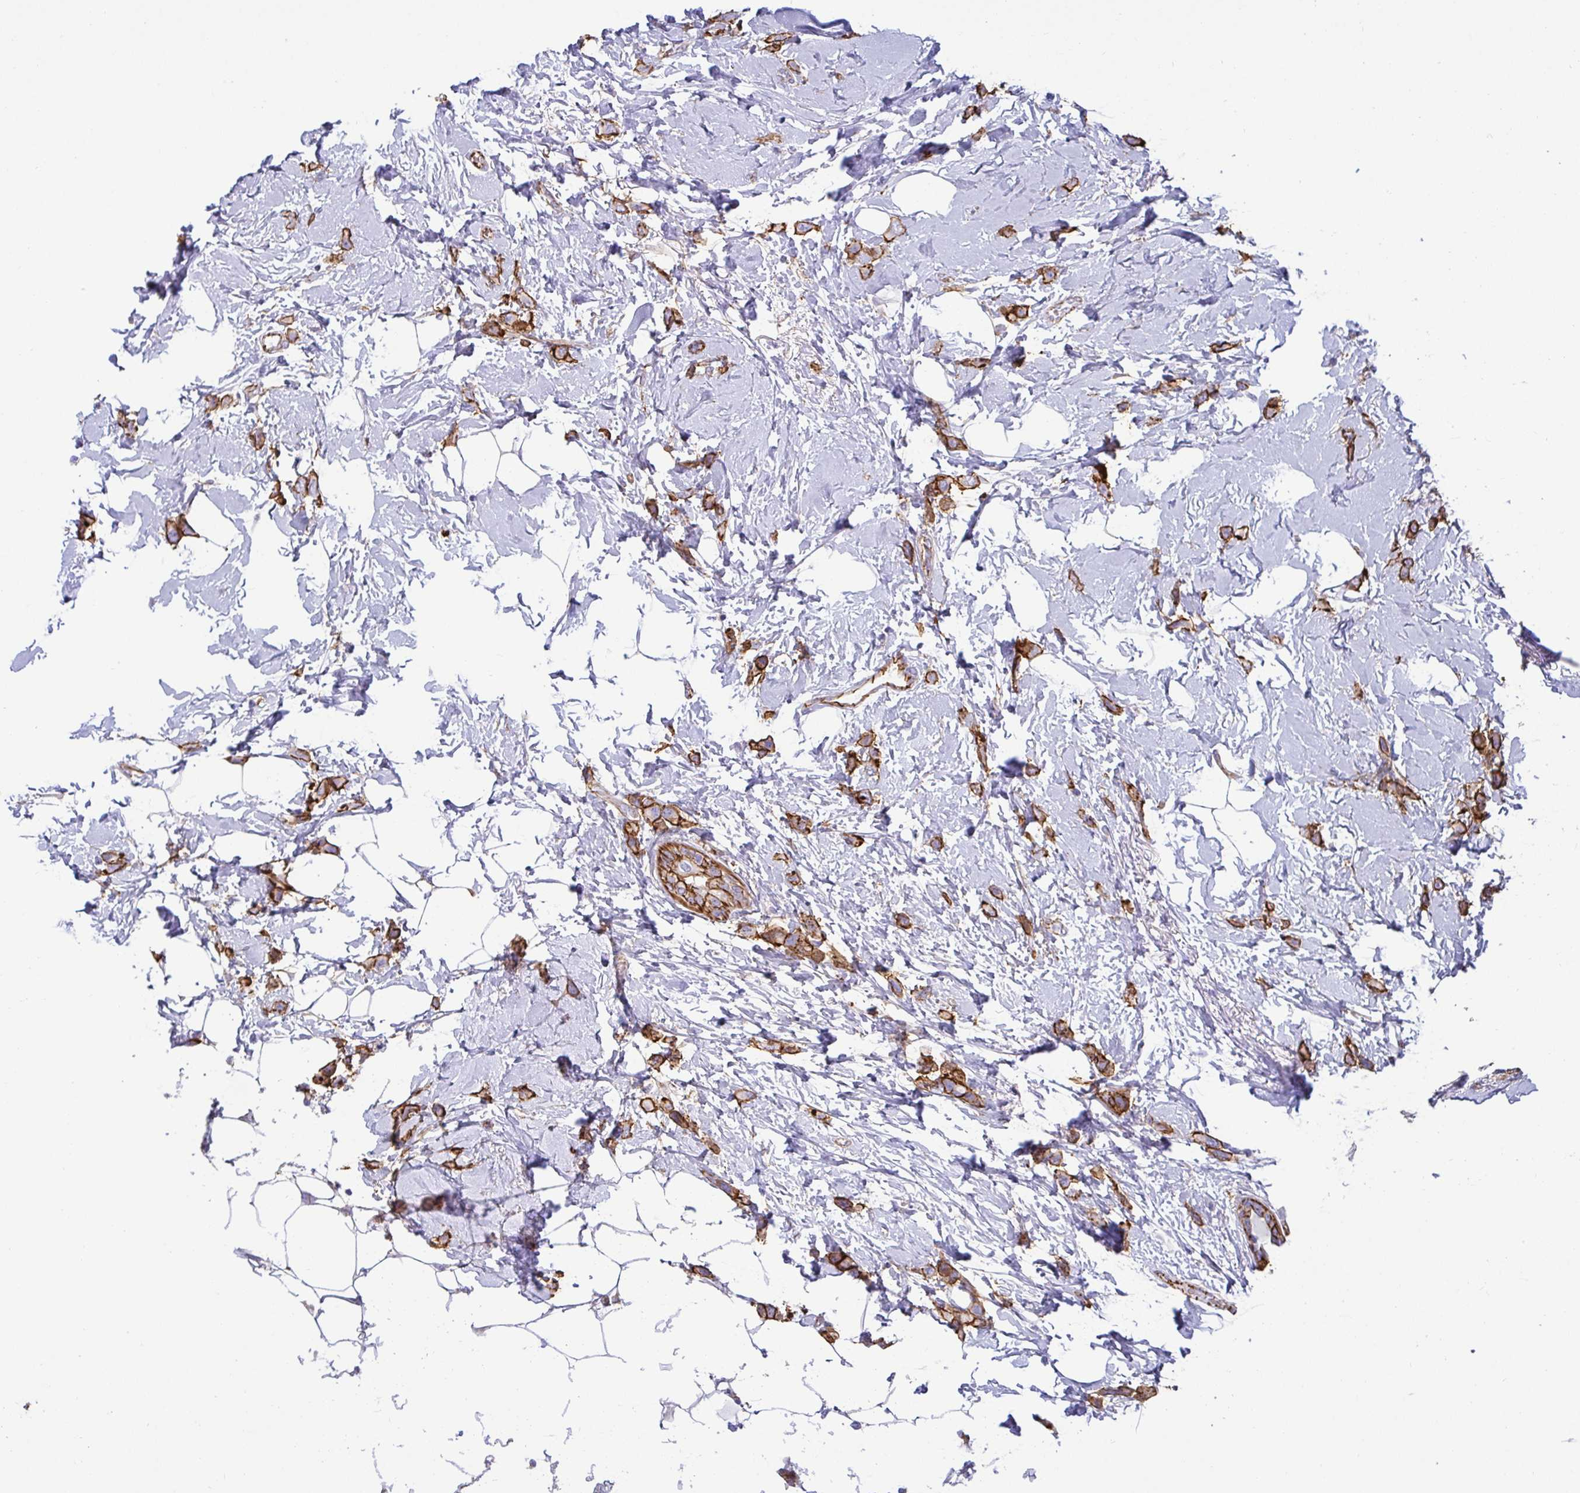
{"staining": {"intensity": "strong", "quantity": ">75%", "location": "cytoplasmic/membranous"}, "tissue": "breast cancer", "cell_type": "Tumor cells", "image_type": "cancer", "snomed": [{"axis": "morphology", "description": "Lobular carcinoma"}, {"axis": "topography", "description": "Breast"}], "caption": "This image exhibits immunohistochemistry (IHC) staining of lobular carcinoma (breast), with high strong cytoplasmic/membranous positivity in about >75% of tumor cells.", "gene": "LIMA1", "patient": {"sex": "female", "age": 66}}